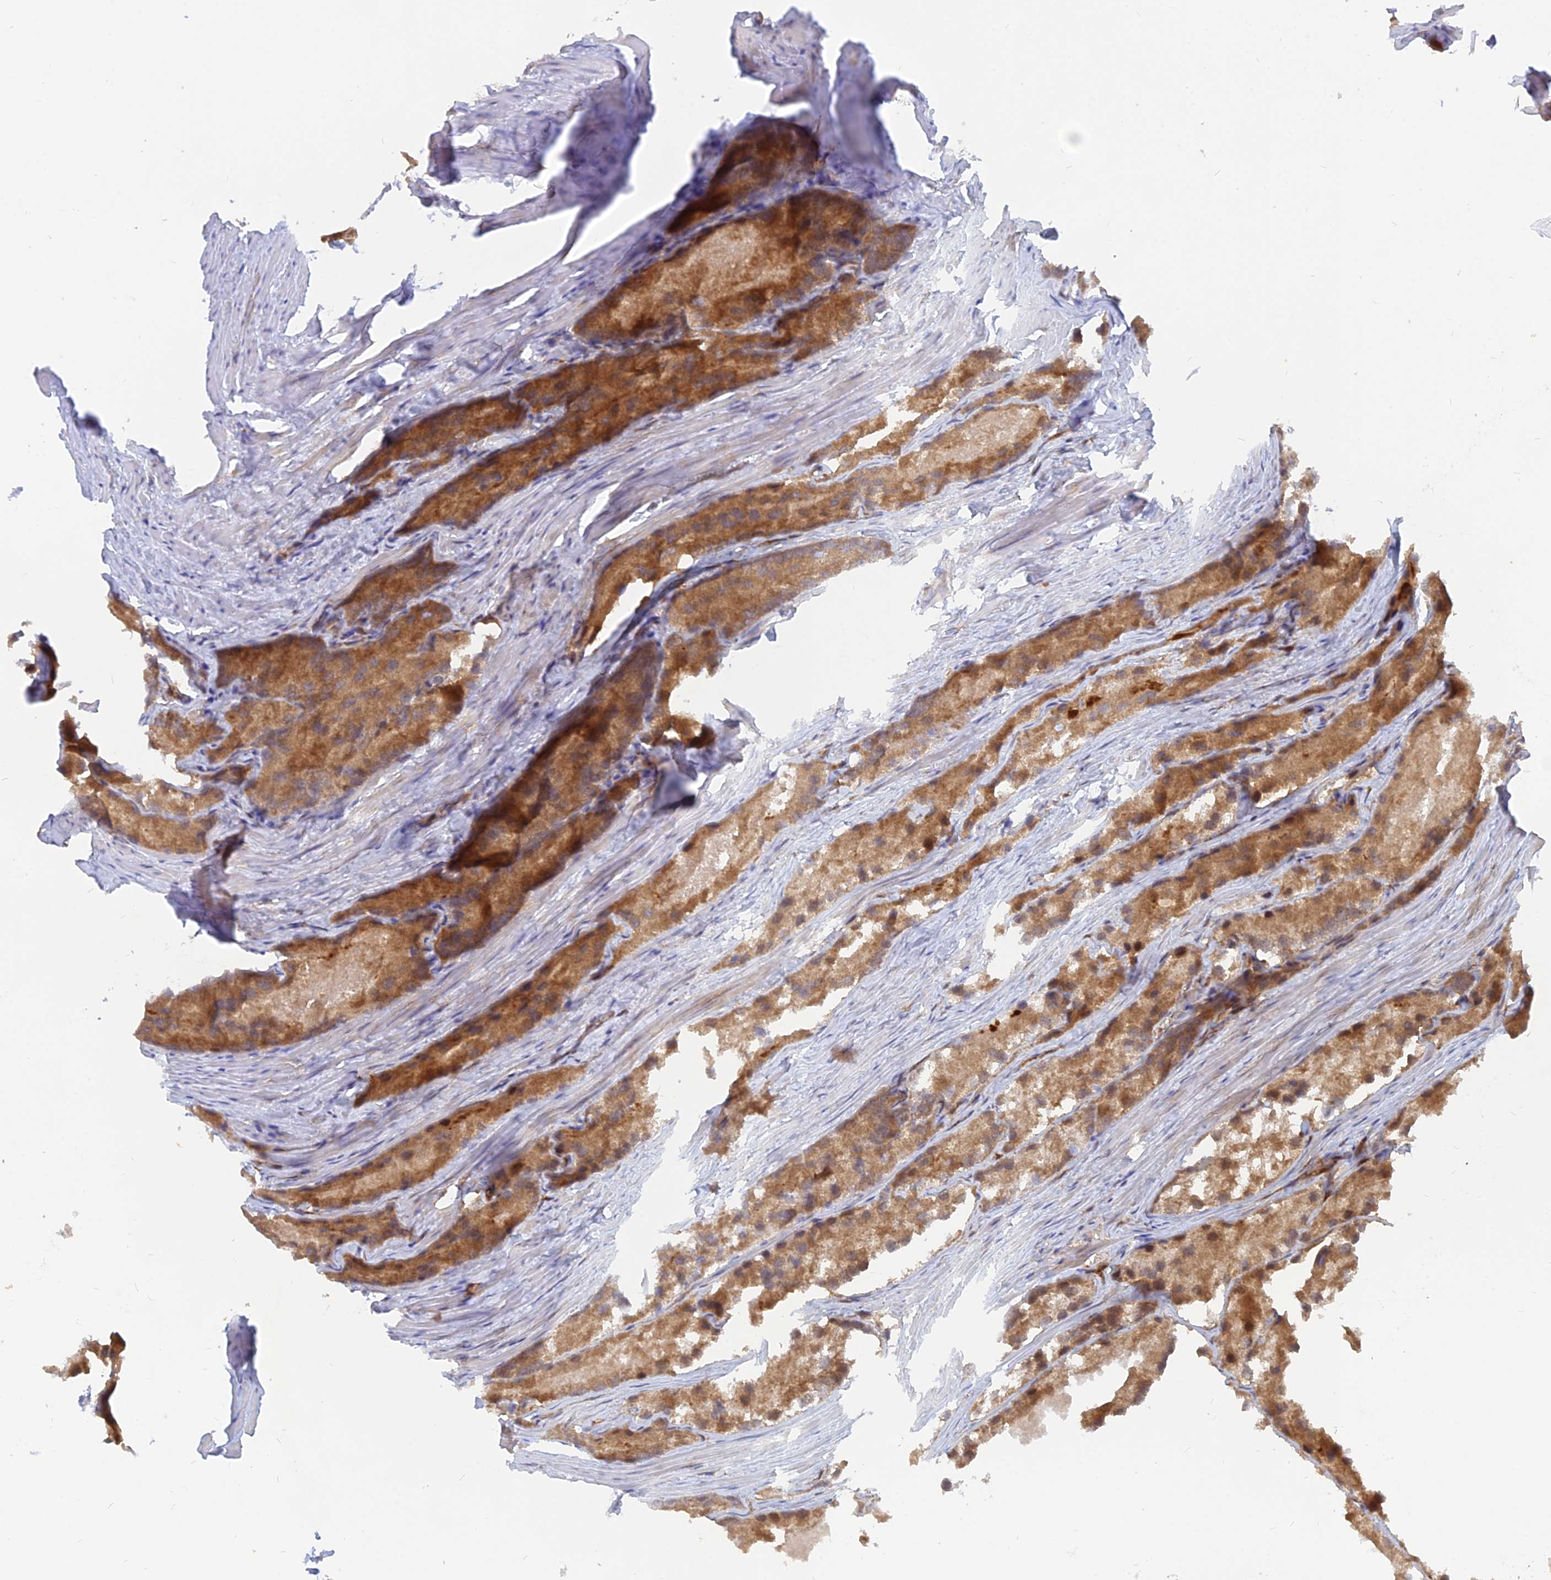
{"staining": {"intensity": "moderate", "quantity": ">75%", "location": "cytoplasmic/membranous"}, "tissue": "prostate cancer", "cell_type": "Tumor cells", "image_type": "cancer", "snomed": [{"axis": "morphology", "description": "Adenocarcinoma, Low grade"}, {"axis": "topography", "description": "Prostate"}], "caption": "Immunohistochemical staining of prostate cancer demonstrates medium levels of moderate cytoplasmic/membranous protein staining in about >75% of tumor cells. Nuclei are stained in blue.", "gene": "ARL2BP", "patient": {"sex": "male", "age": 69}}